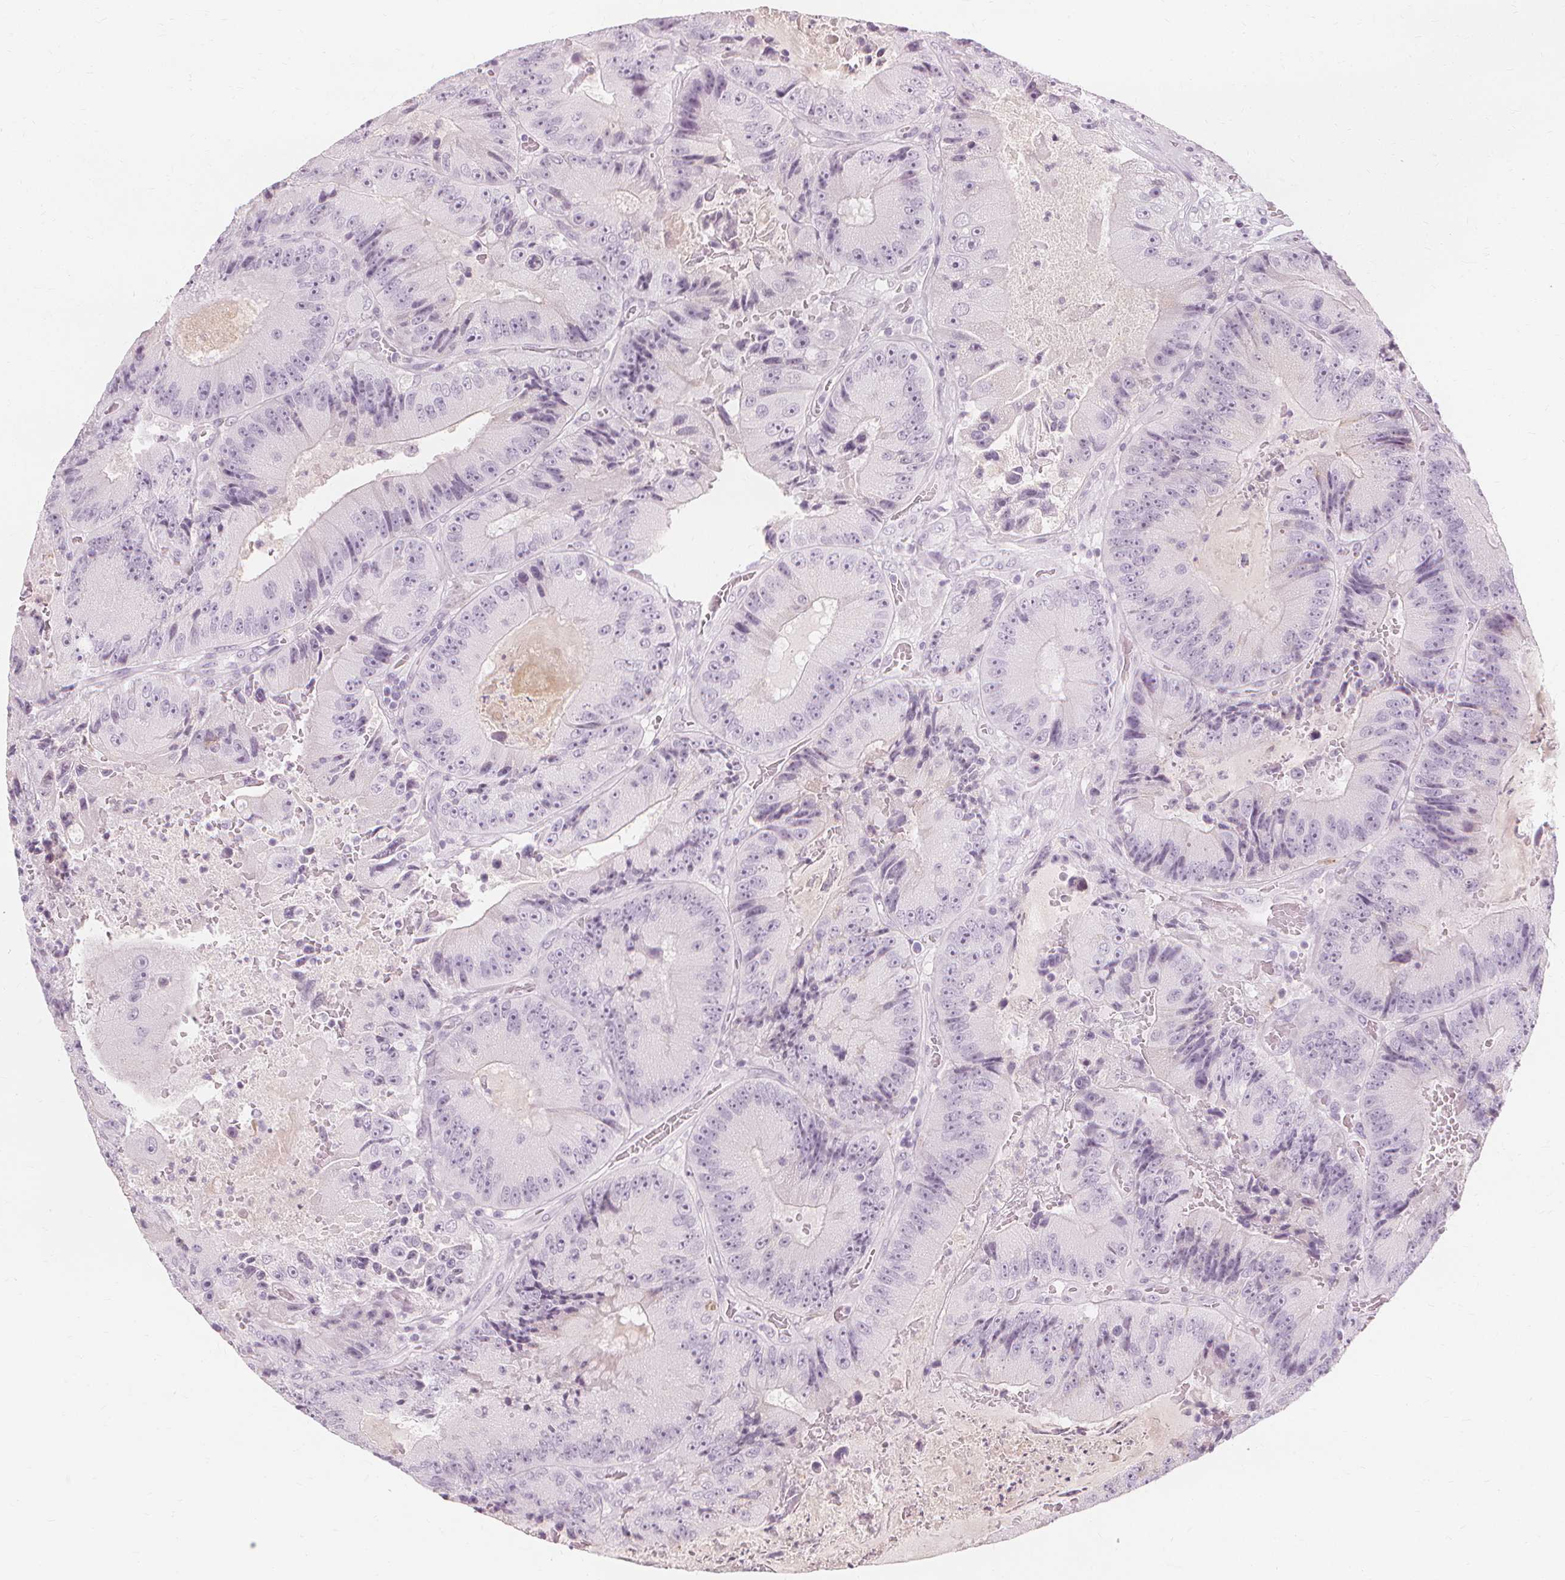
{"staining": {"intensity": "negative", "quantity": "none", "location": "none"}, "tissue": "colorectal cancer", "cell_type": "Tumor cells", "image_type": "cancer", "snomed": [{"axis": "morphology", "description": "Adenocarcinoma, NOS"}, {"axis": "topography", "description": "Colon"}], "caption": "Immunohistochemical staining of human colorectal adenocarcinoma exhibits no significant expression in tumor cells. The staining is performed using DAB (3,3'-diaminobenzidine) brown chromogen with nuclei counter-stained in using hematoxylin.", "gene": "TFF1", "patient": {"sex": "female", "age": 86}}